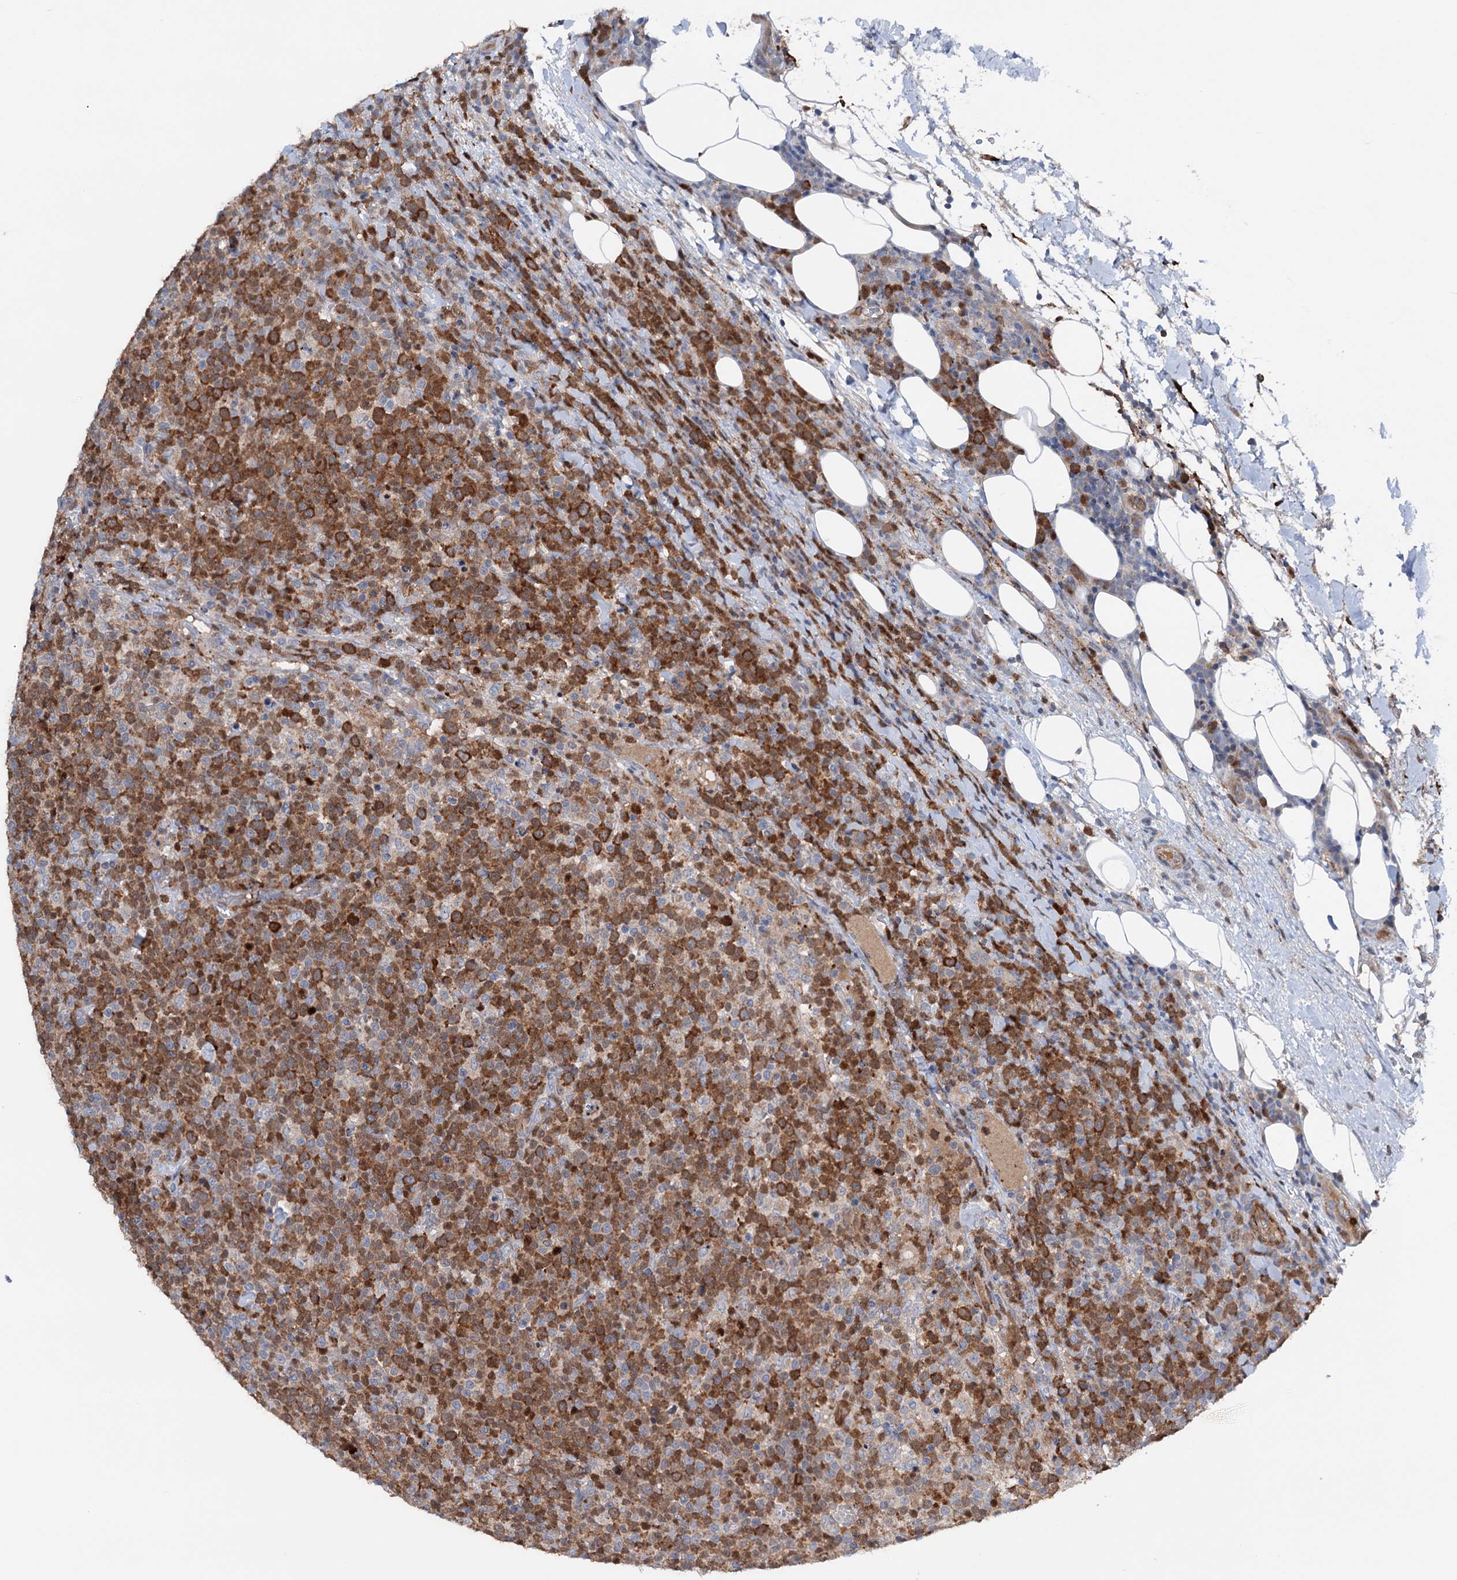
{"staining": {"intensity": "moderate", "quantity": "25%-75%", "location": "cytoplasmic/membranous"}, "tissue": "lymphoma", "cell_type": "Tumor cells", "image_type": "cancer", "snomed": [{"axis": "morphology", "description": "Malignant lymphoma, non-Hodgkin's type, High grade"}, {"axis": "topography", "description": "Lymph node"}], "caption": "Moderate cytoplasmic/membranous expression is identified in about 25%-75% of tumor cells in malignant lymphoma, non-Hodgkin's type (high-grade).", "gene": "NCAPD2", "patient": {"sex": "male", "age": 61}}